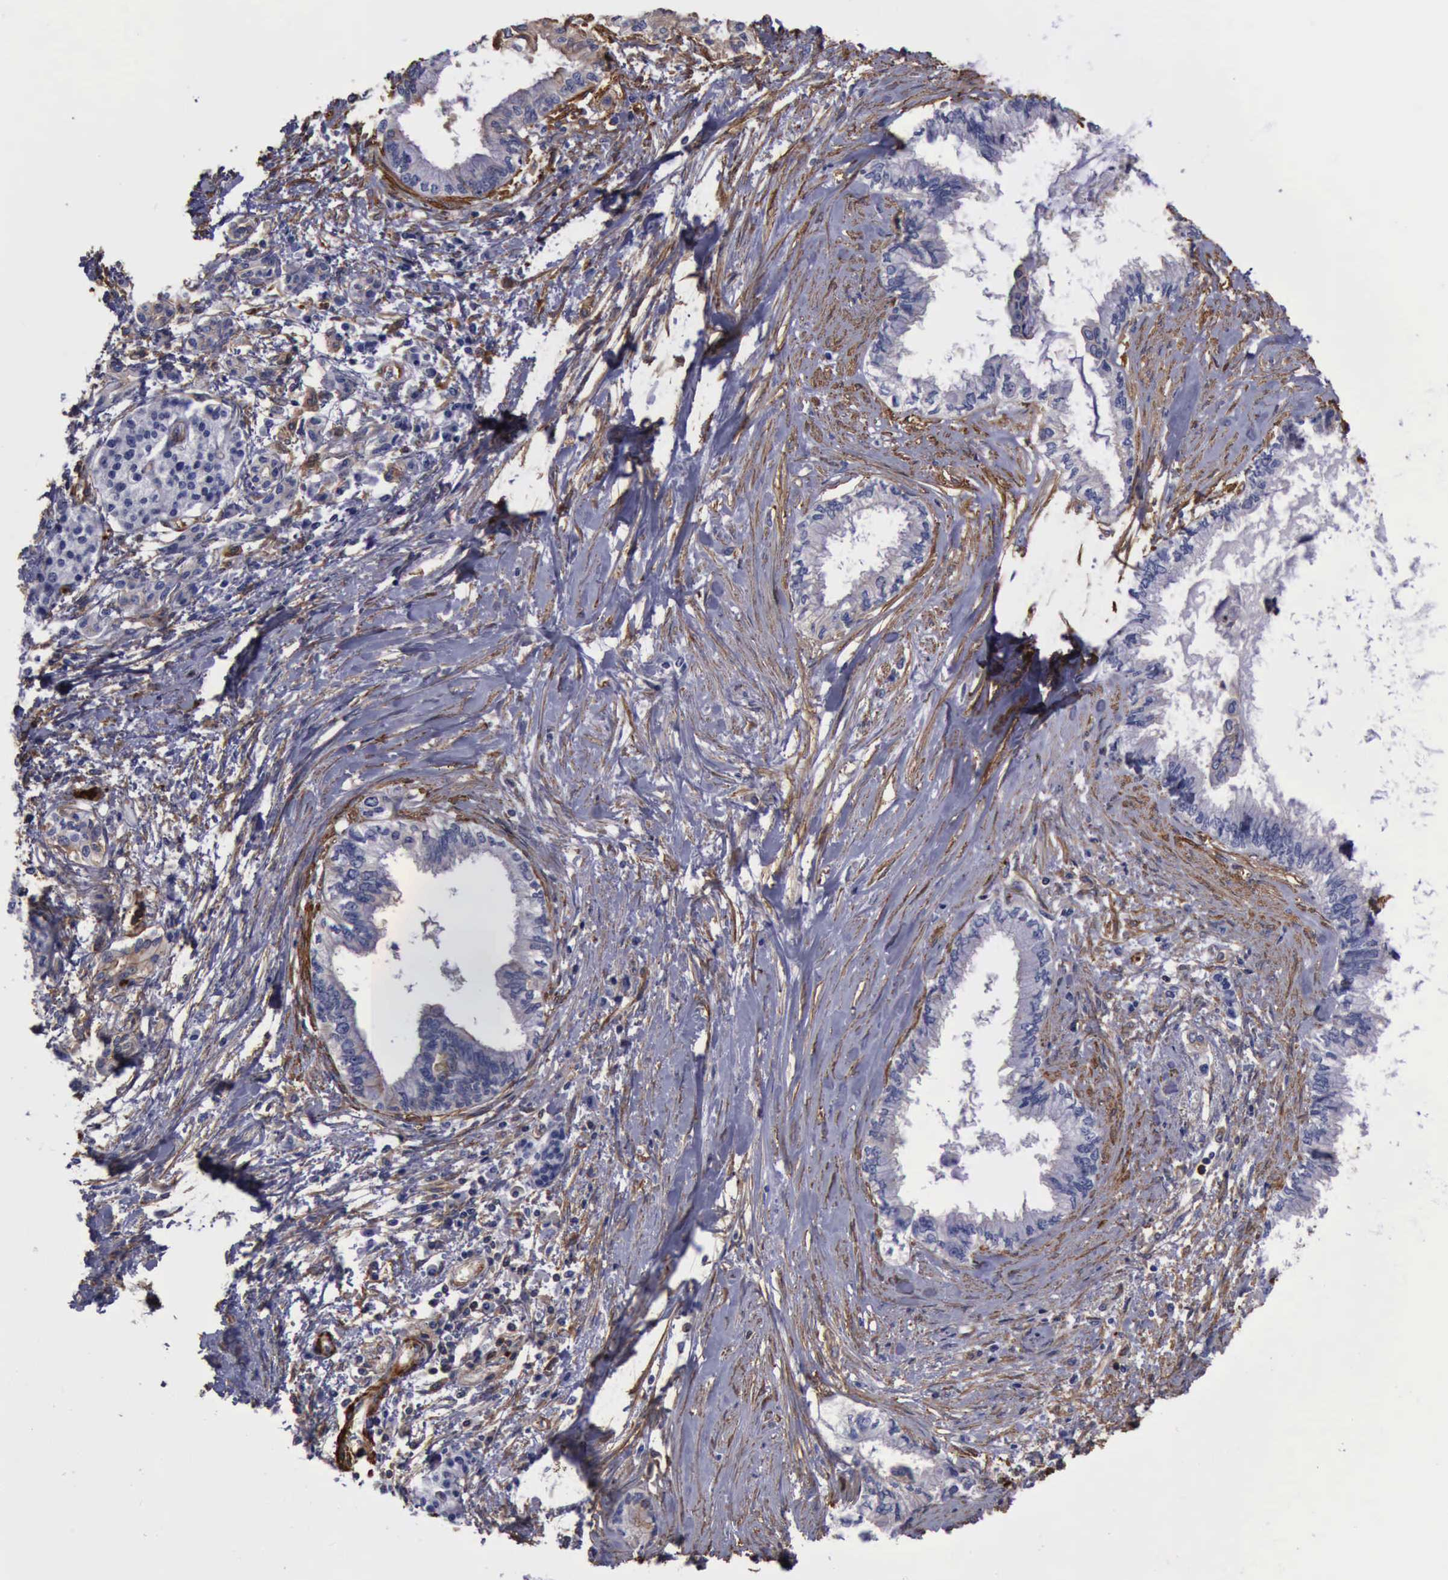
{"staining": {"intensity": "weak", "quantity": "<25%", "location": "cytoplasmic/membranous"}, "tissue": "pancreatic cancer", "cell_type": "Tumor cells", "image_type": "cancer", "snomed": [{"axis": "morphology", "description": "Adenocarcinoma, NOS"}, {"axis": "topography", "description": "Pancreas"}], "caption": "Human pancreatic cancer (adenocarcinoma) stained for a protein using immunohistochemistry (IHC) demonstrates no expression in tumor cells.", "gene": "FLNA", "patient": {"sex": "female", "age": 64}}